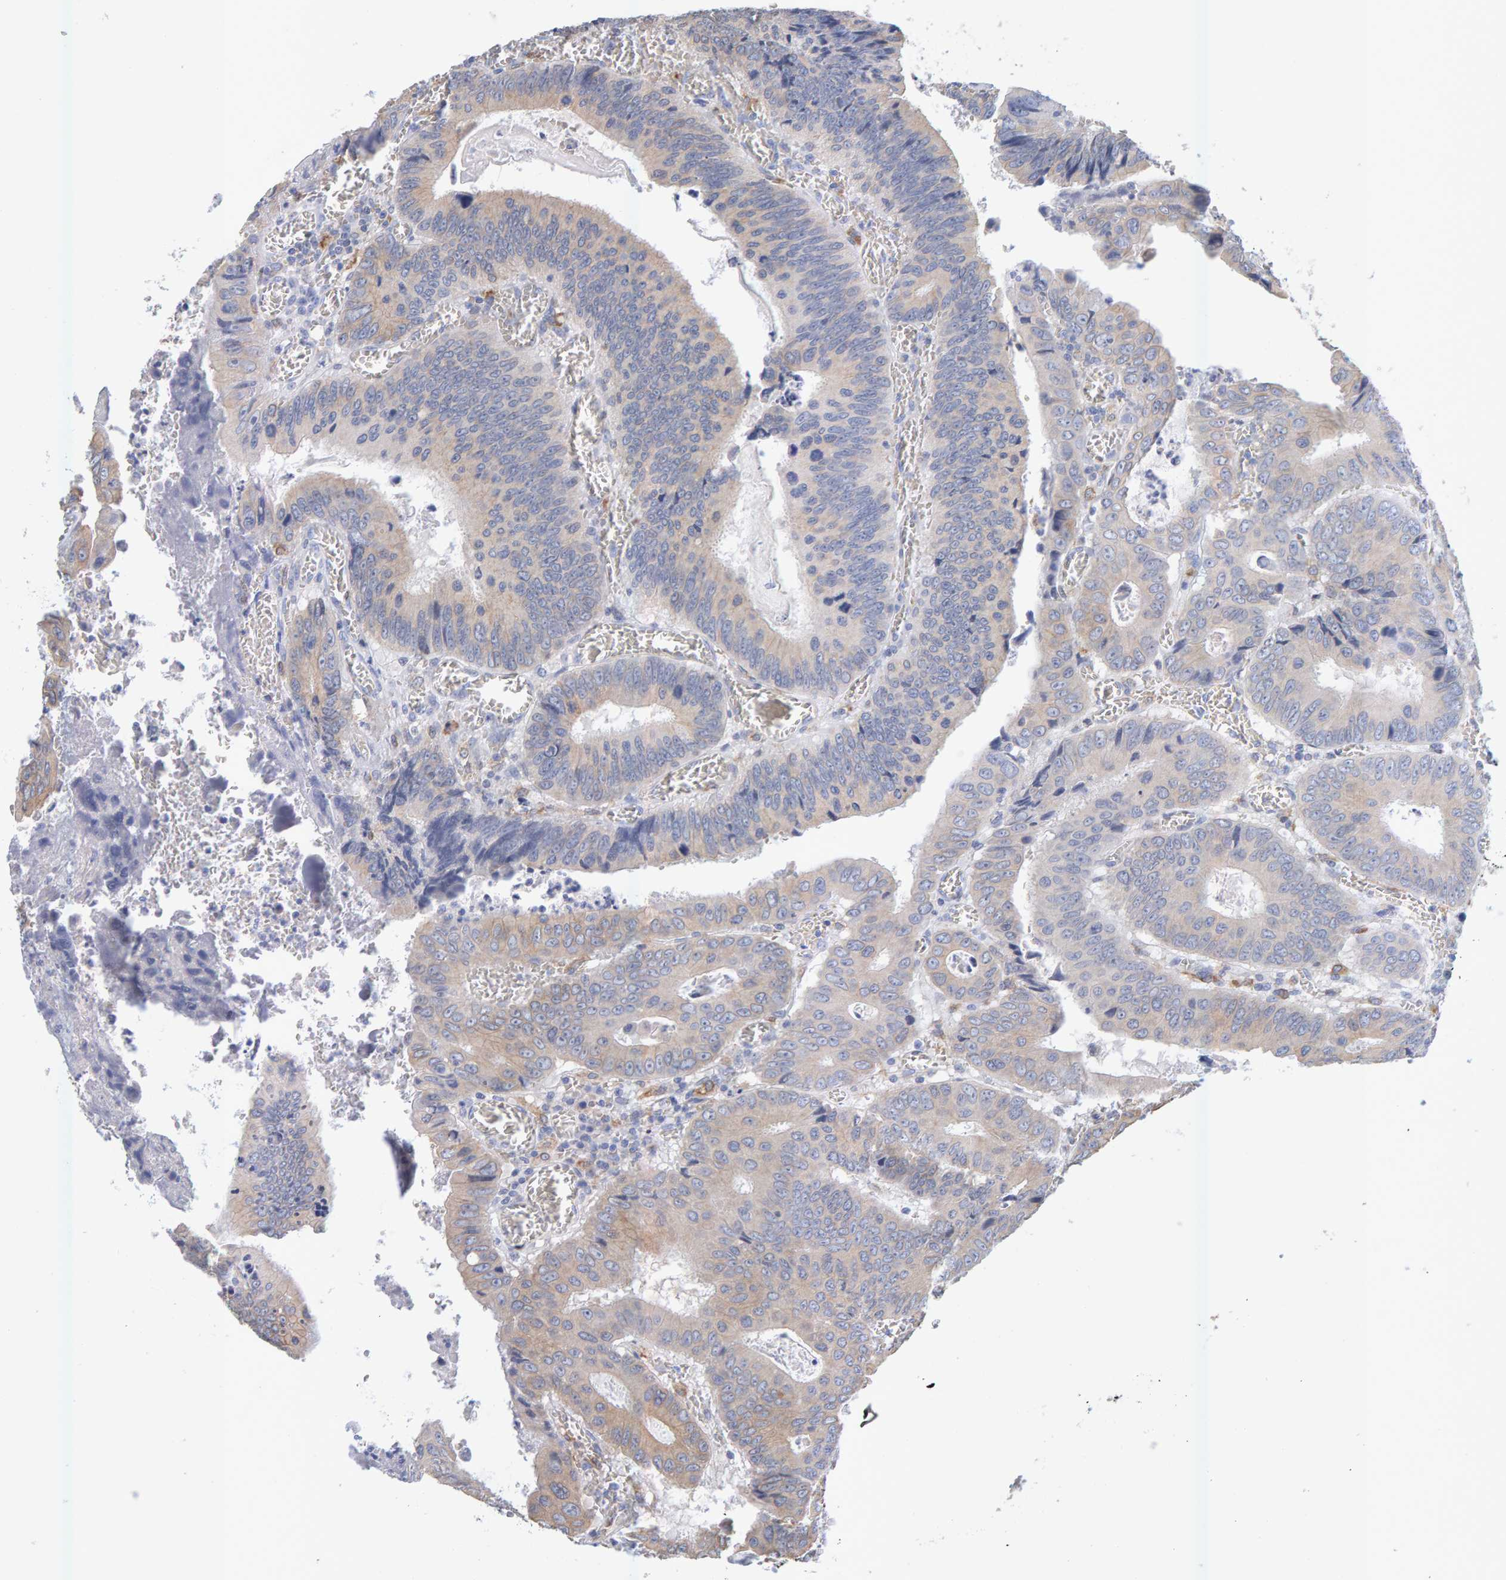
{"staining": {"intensity": "weak", "quantity": "<25%", "location": "cytoplasmic/membranous"}, "tissue": "colorectal cancer", "cell_type": "Tumor cells", "image_type": "cancer", "snomed": [{"axis": "morphology", "description": "Inflammation, NOS"}, {"axis": "morphology", "description": "Adenocarcinoma, NOS"}, {"axis": "topography", "description": "Colon"}], "caption": "Immunohistochemistry (IHC) image of neoplastic tissue: human colorectal adenocarcinoma stained with DAB (3,3'-diaminobenzidine) reveals no significant protein staining in tumor cells.", "gene": "SGPL1", "patient": {"sex": "male", "age": 72}}